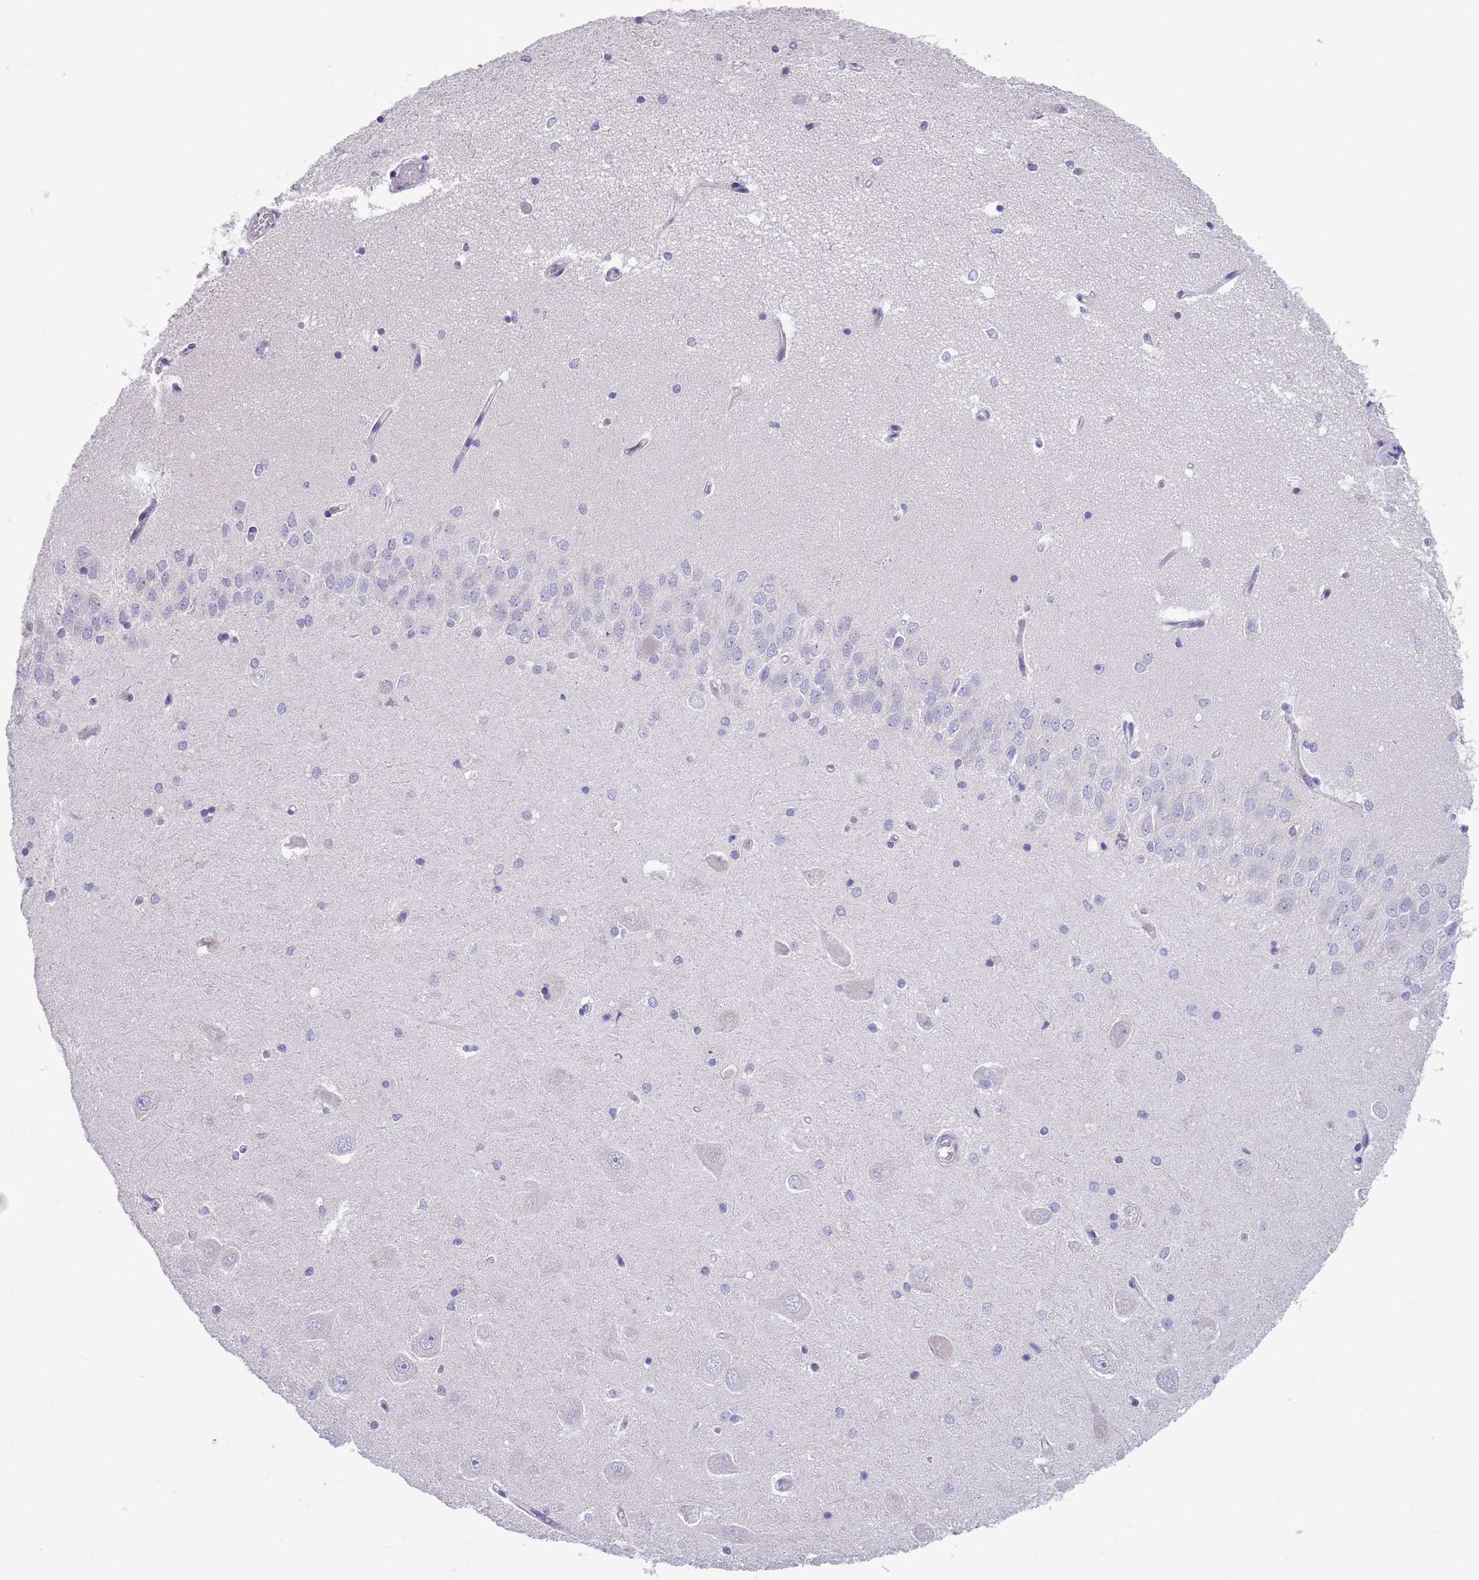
{"staining": {"intensity": "negative", "quantity": "none", "location": "none"}, "tissue": "hippocampus", "cell_type": "Glial cells", "image_type": "normal", "snomed": [{"axis": "morphology", "description": "Normal tissue, NOS"}, {"axis": "topography", "description": "Hippocampus"}], "caption": "The image demonstrates no staining of glial cells in benign hippocampus.", "gene": "SEPHS2", "patient": {"sex": "male", "age": 45}}